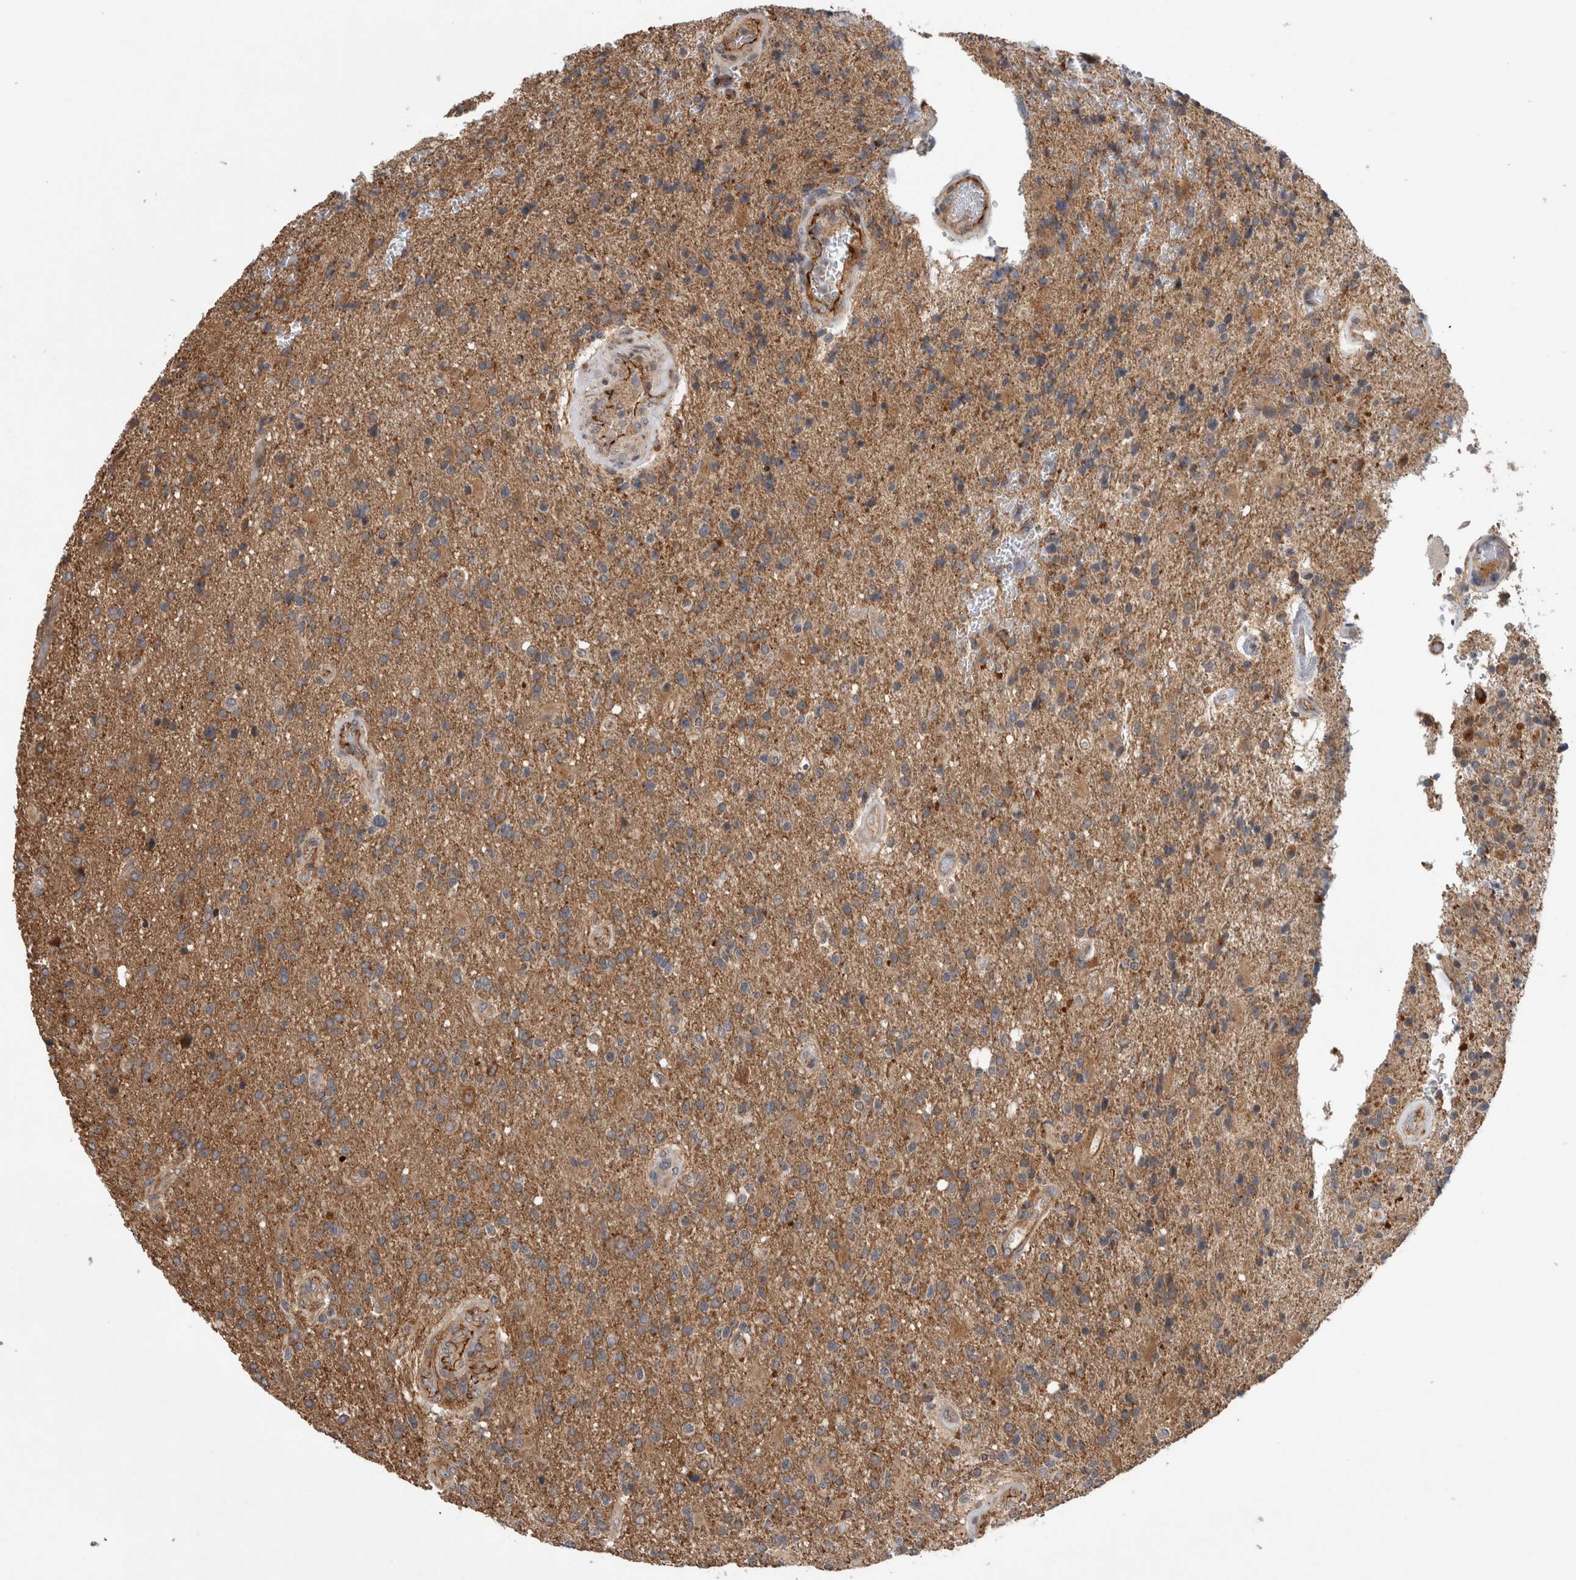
{"staining": {"intensity": "weak", "quantity": ">75%", "location": "cytoplasmic/membranous"}, "tissue": "glioma", "cell_type": "Tumor cells", "image_type": "cancer", "snomed": [{"axis": "morphology", "description": "Glioma, malignant, High grade"}, {"axis": "topography", "description": "Brain"}], "caption": "This photomicrograph shows IHC staining of human malignant high-grade glioma, with low weak cytoplasmic/membranous positivity in about >75% of tumor cells.", "gene": "ADGRL3", "patient": {"sex": "male", "age": 72}}